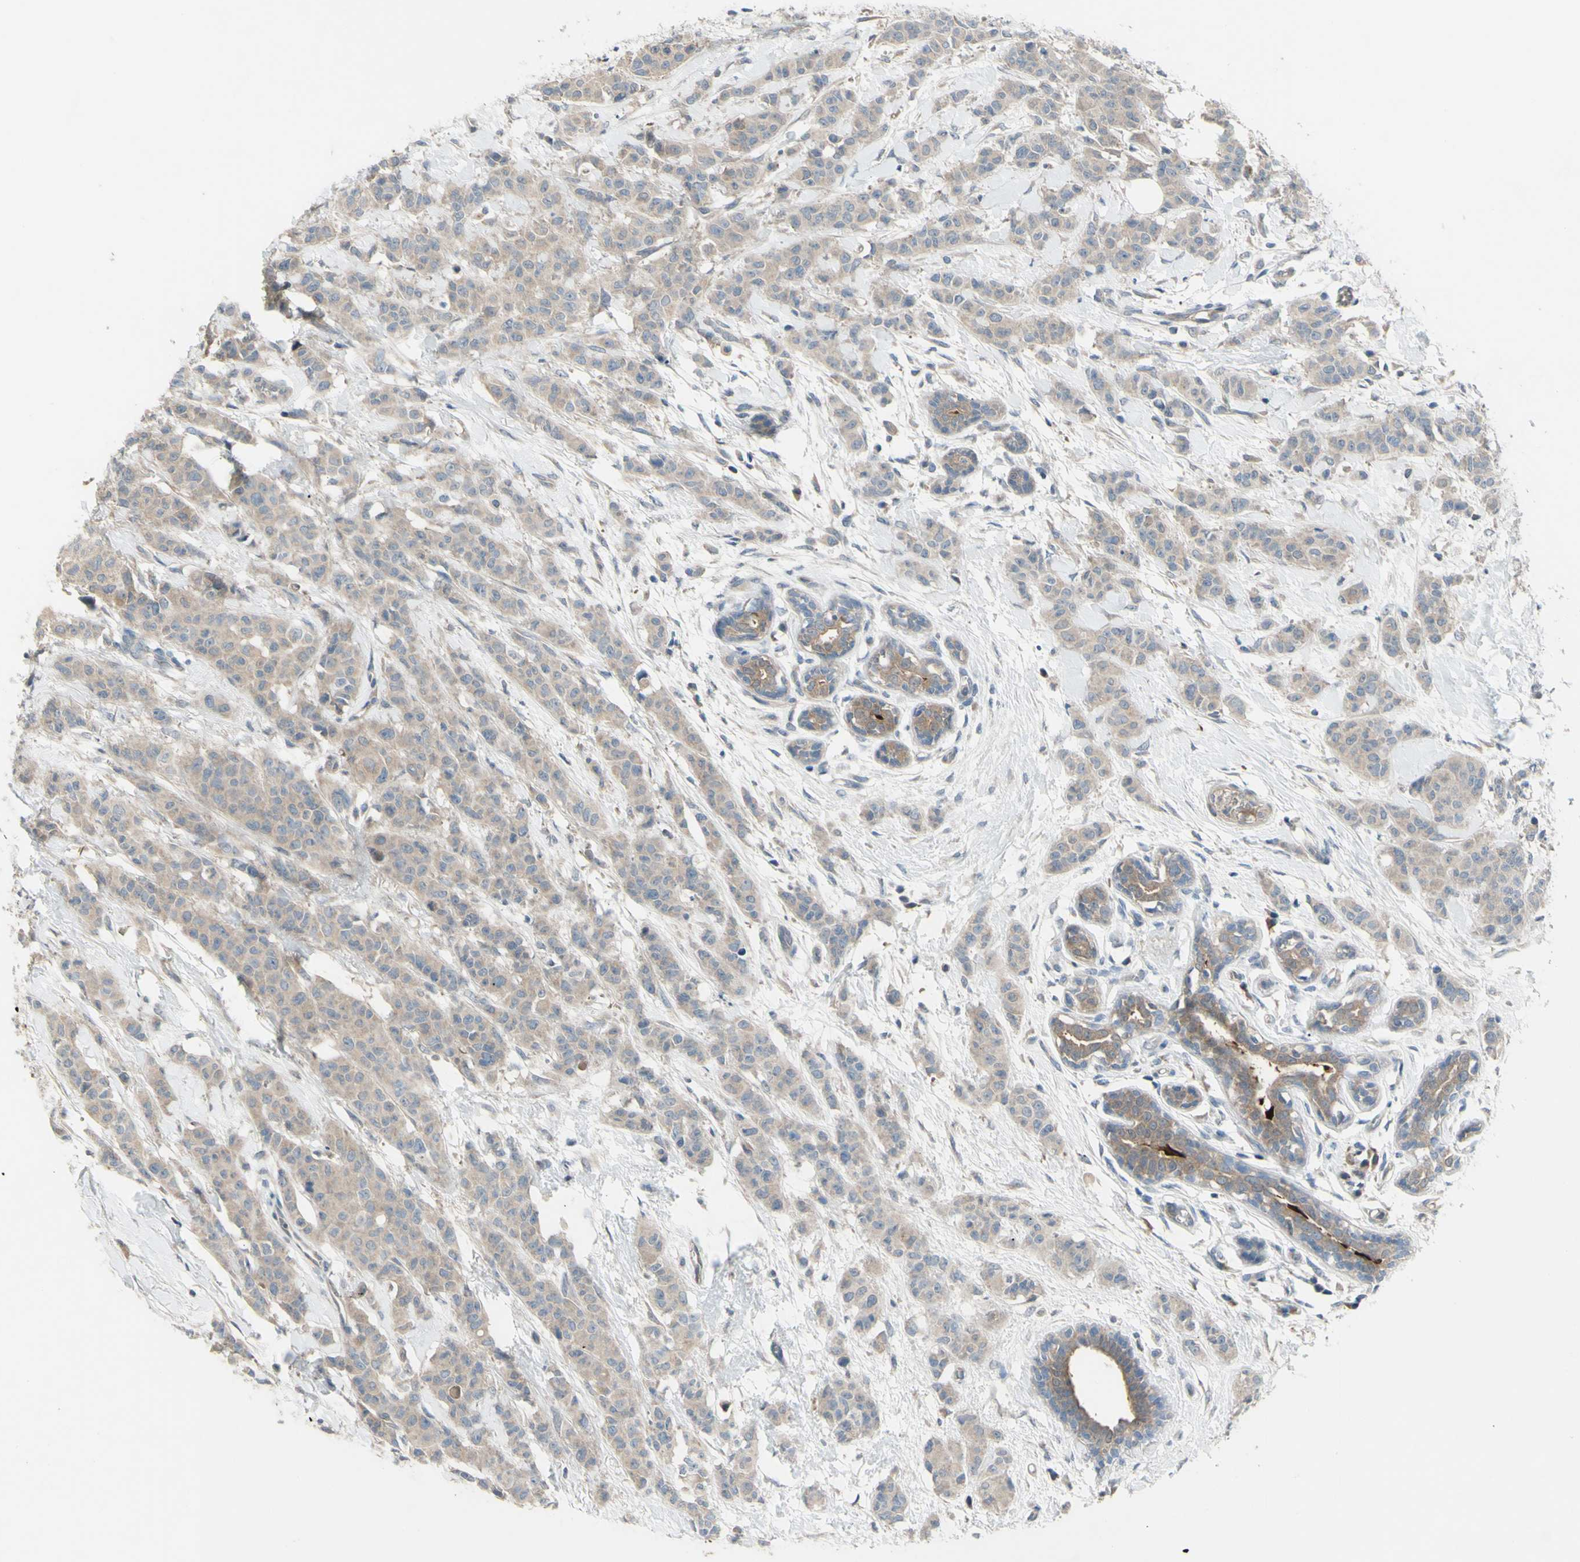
{"staining": {"intensity": "weak", "quantity": ">75%", "location": "cytoplasmic/membranous"}, "tissue": "breast cancer", "cell_type": "Tumor cells", "image_type": "cancer", "snomed": [{"axis": "morphology", "description": "Normal tissue, NOS"}, {"axis": "morphology", "description": "Duct carcinoma"}, {"axis": "topography", "description": "Breast"}], "caption": "This is a photomicrograph of immunohistochemistry staining of breast cancer (intraductal carcinoma), which shows weak positivity in the cytoplasmic/membranous of tumor cells.", "gene": "AFP", "patient": {"sex": "female", "age": 40}}